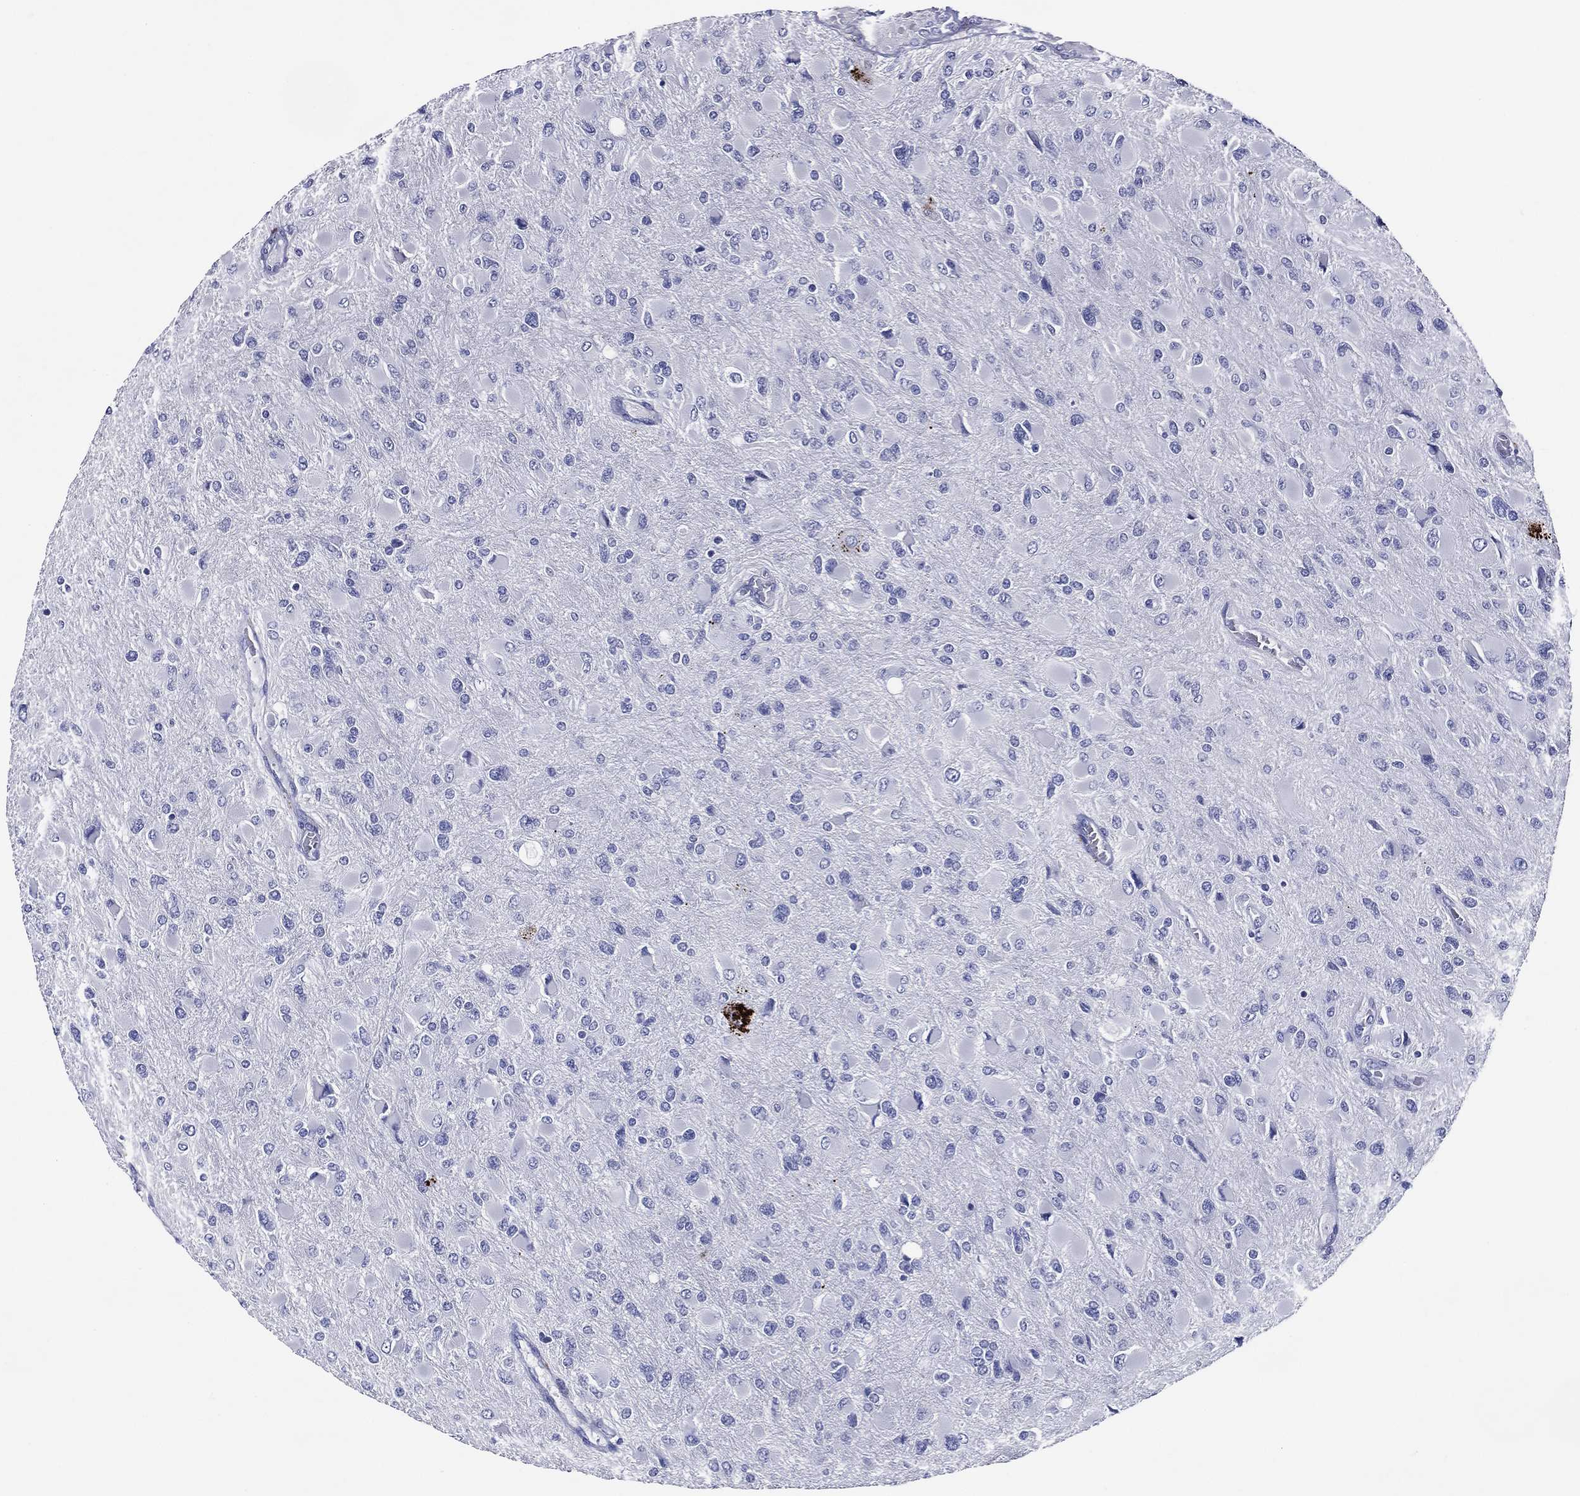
{"staining": {"intensity": "negative", "quantity": "none", "location": "none"}, "tissue": "glioma", "cell_type": "Tumor cells", "image_type": "cancer", "snomed": [{"axis": "morphology", "description": "Glioma, malignant, High grade"}, {"axis": "topography", "description": "Cerebral cortex"}], "caption": "Glioma stained for a protein using IHC reveals no expression tumor cells.", "gene": "ACE2", "patient": {"sex": "female", "age": 36}}